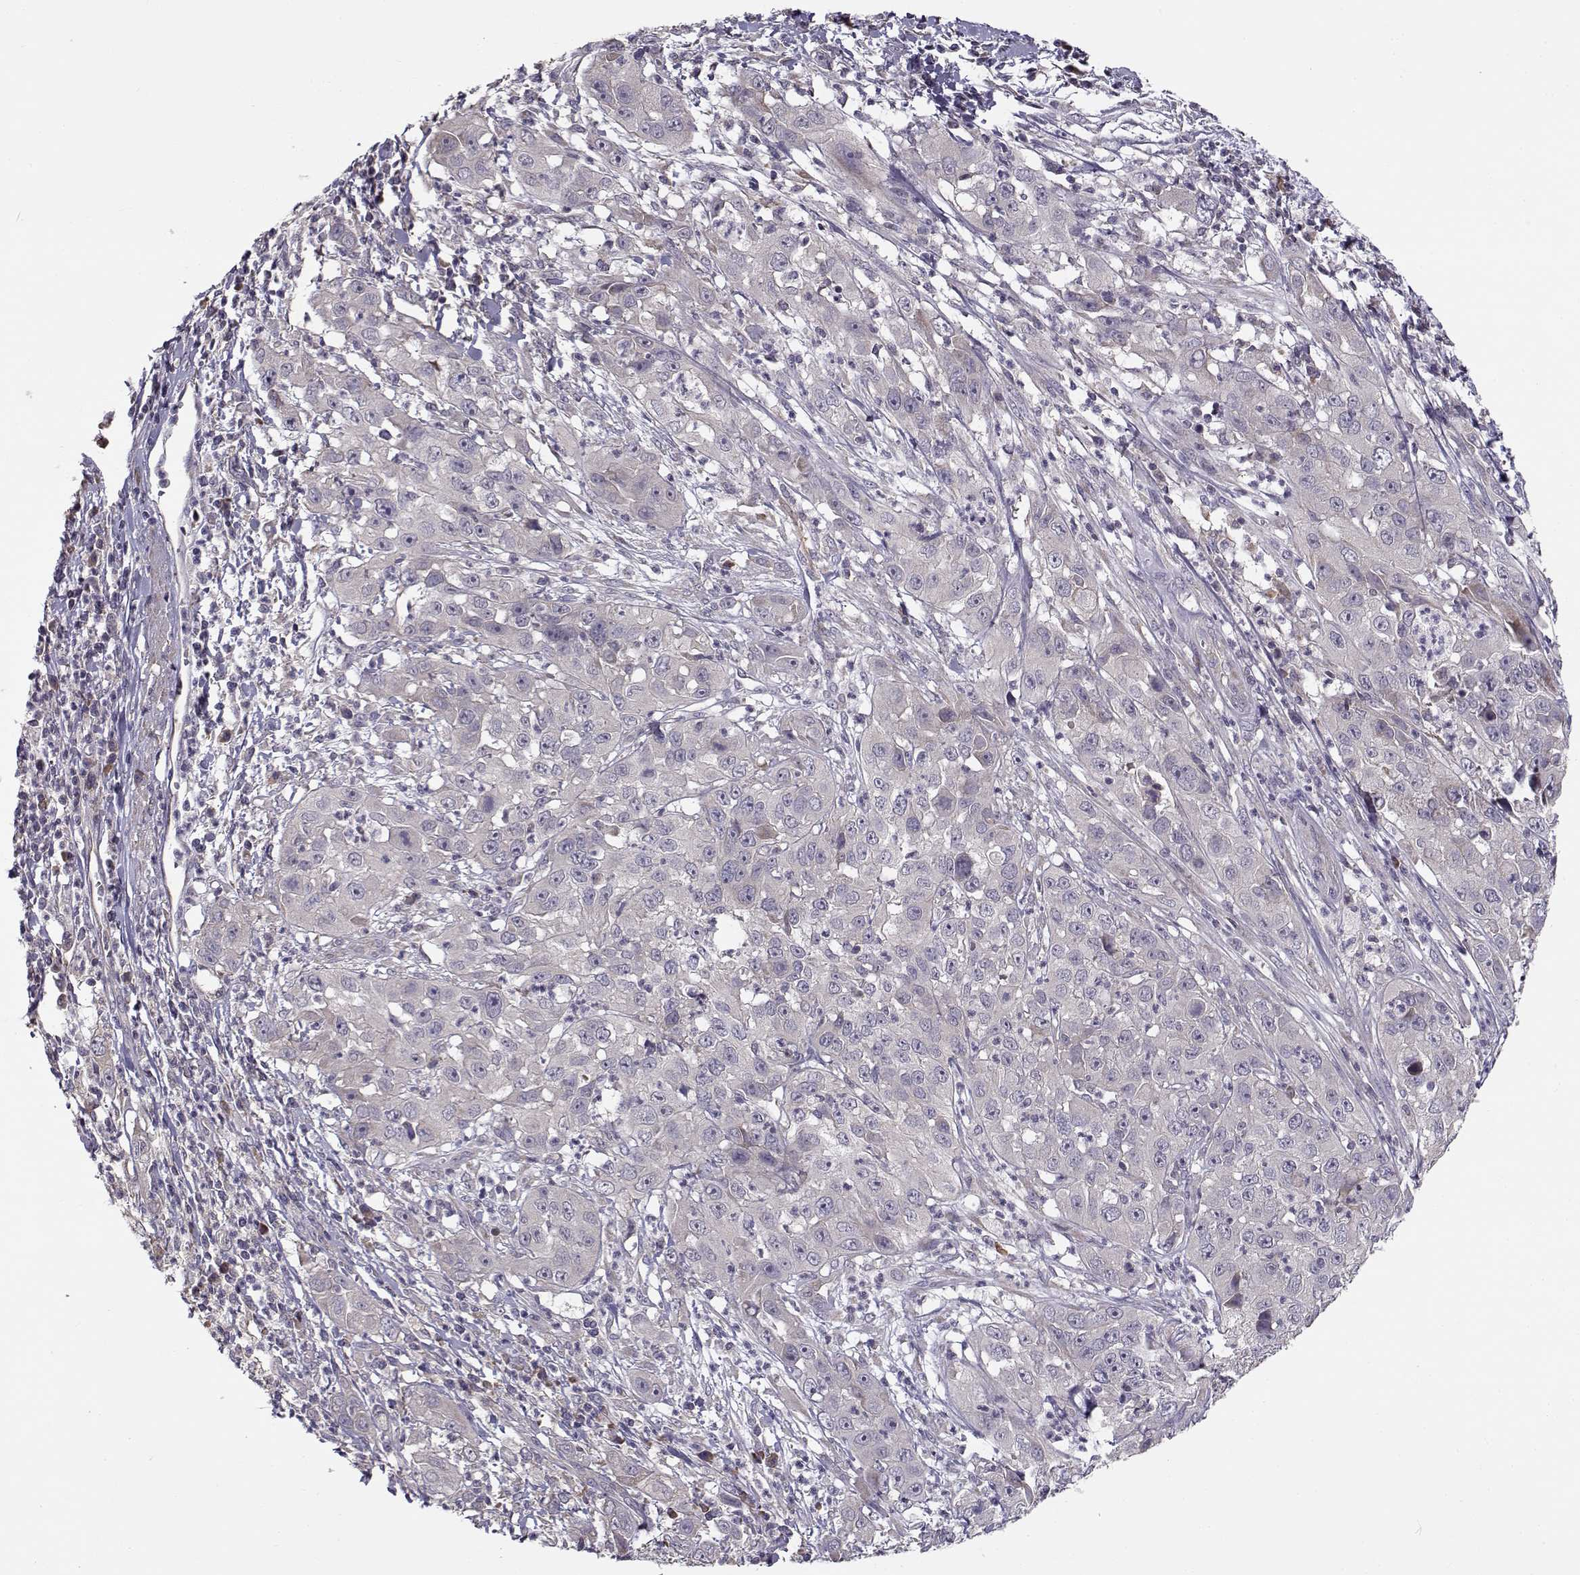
{"staining": {"intensity": "negative", "quantity": "none", "location": "none"}, "tissue": "cervical cancer", "cell_type": "Tumor cells", "image_type": "cancer", "snomed": [{"axis": "morphology", "description": "Squamous cell carcinoma, NOS"}, {"axis": "topography", "description": "Cervix"}], "caption": "There is no significant expression in tumor cells of squamous cell carcinoma (cervical).", "gene": "ENTPD8", "patient": {"sex": "female", "age": 32}}